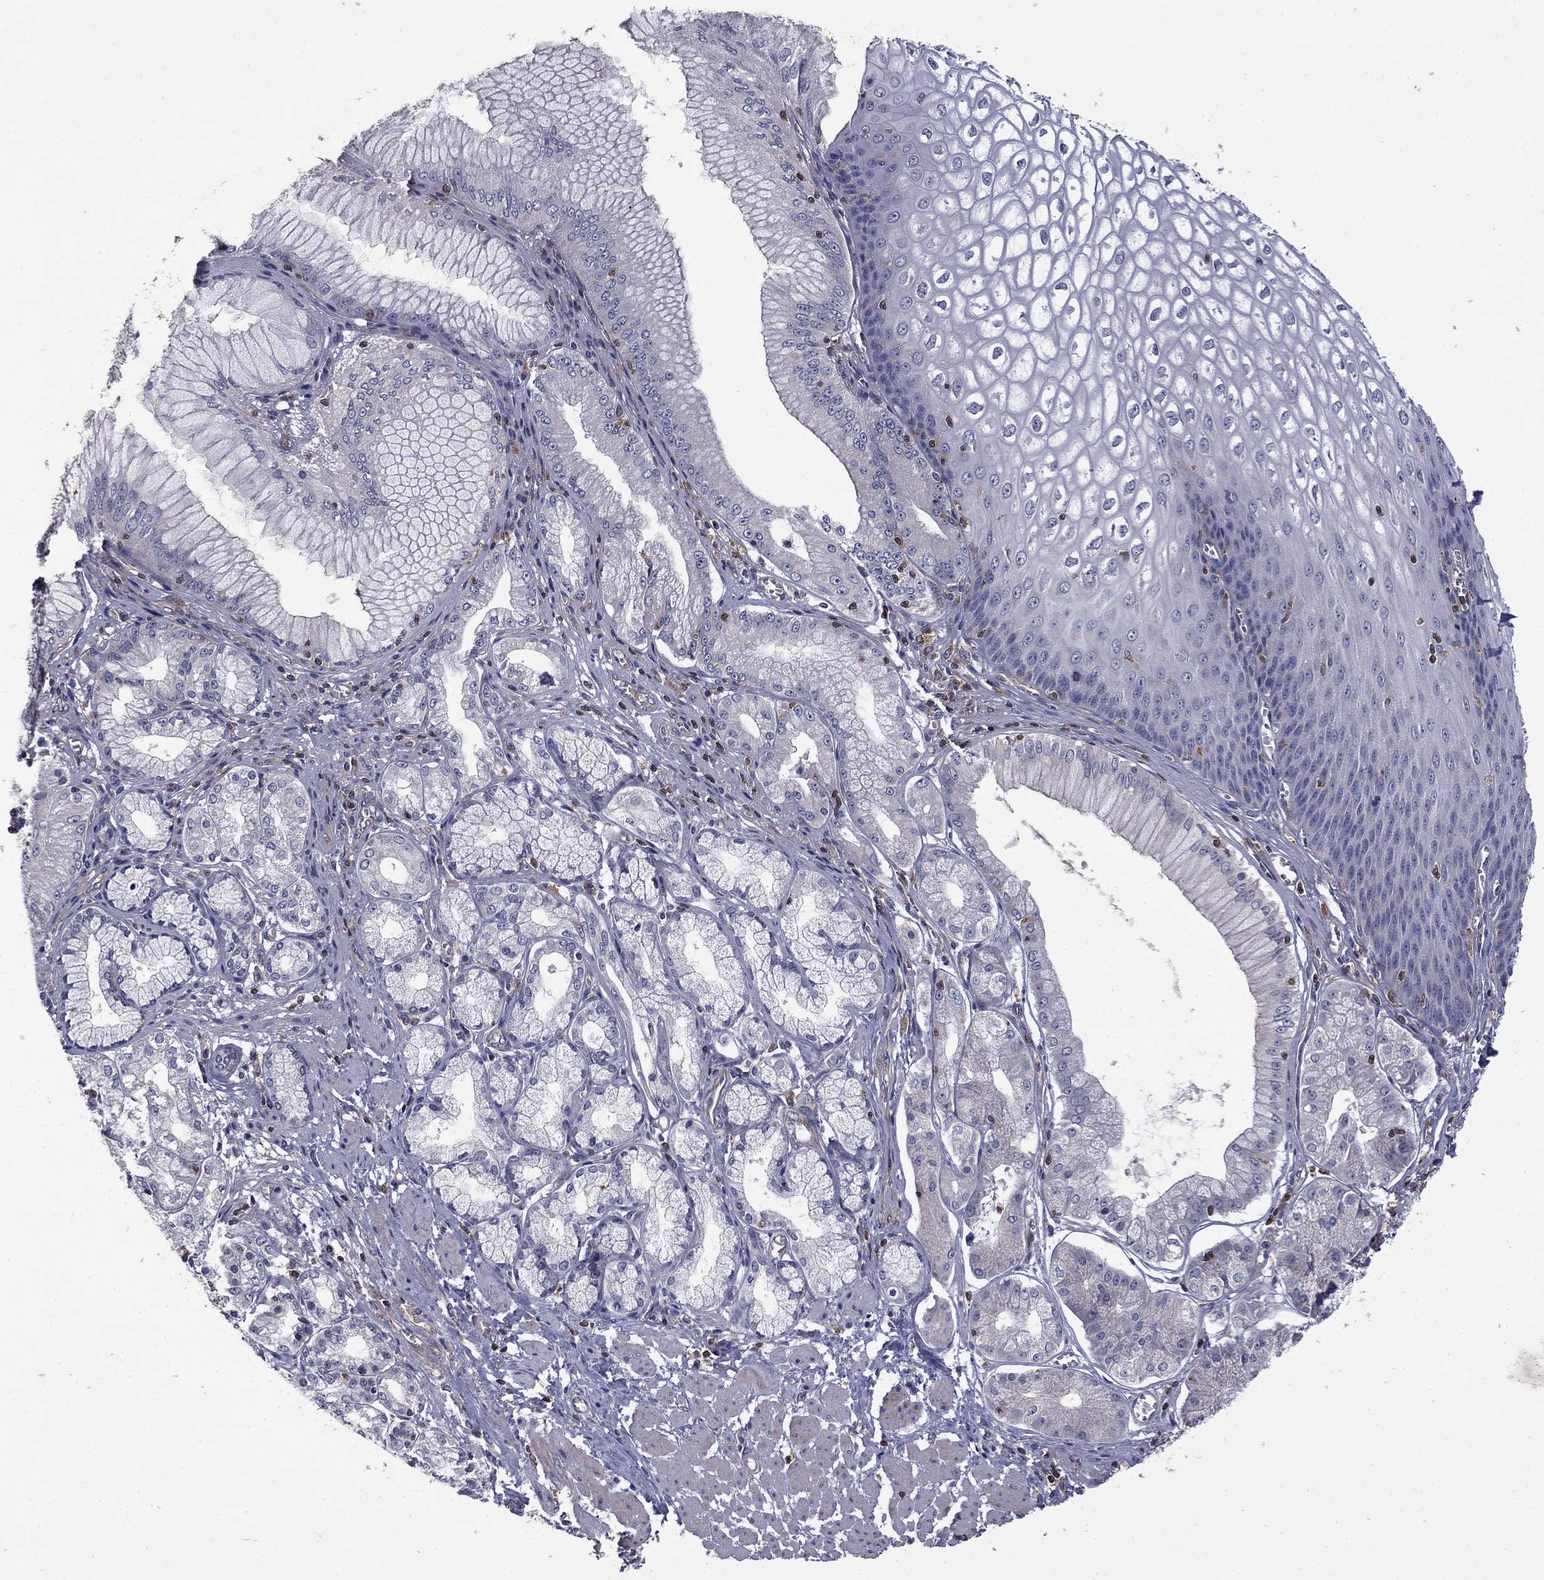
{"staining": {"intensity": "negative", "quantity": "none", "location": "none"}, "tissue": "esophagus", "cell_type": "Squamous epithelial cells", "image_type": "normal", "snomed": [{"axis": "morphology", "description": "Normal tissue, NOS"}, {"axis": "topography", "description": "Esophagus"}], "caption": "Protein analysis of benign esophagus shows no significant staining in squamous epithelial cells. (Stains: DAB (3,3'-diaminobenzidine) immunohistochemistry with hematoxylin counter stain, Microscopy: brightfield microscopy at high magnification).", "gene": "ARHGAP45", "patient": {"sex": "male", "age": 58}}